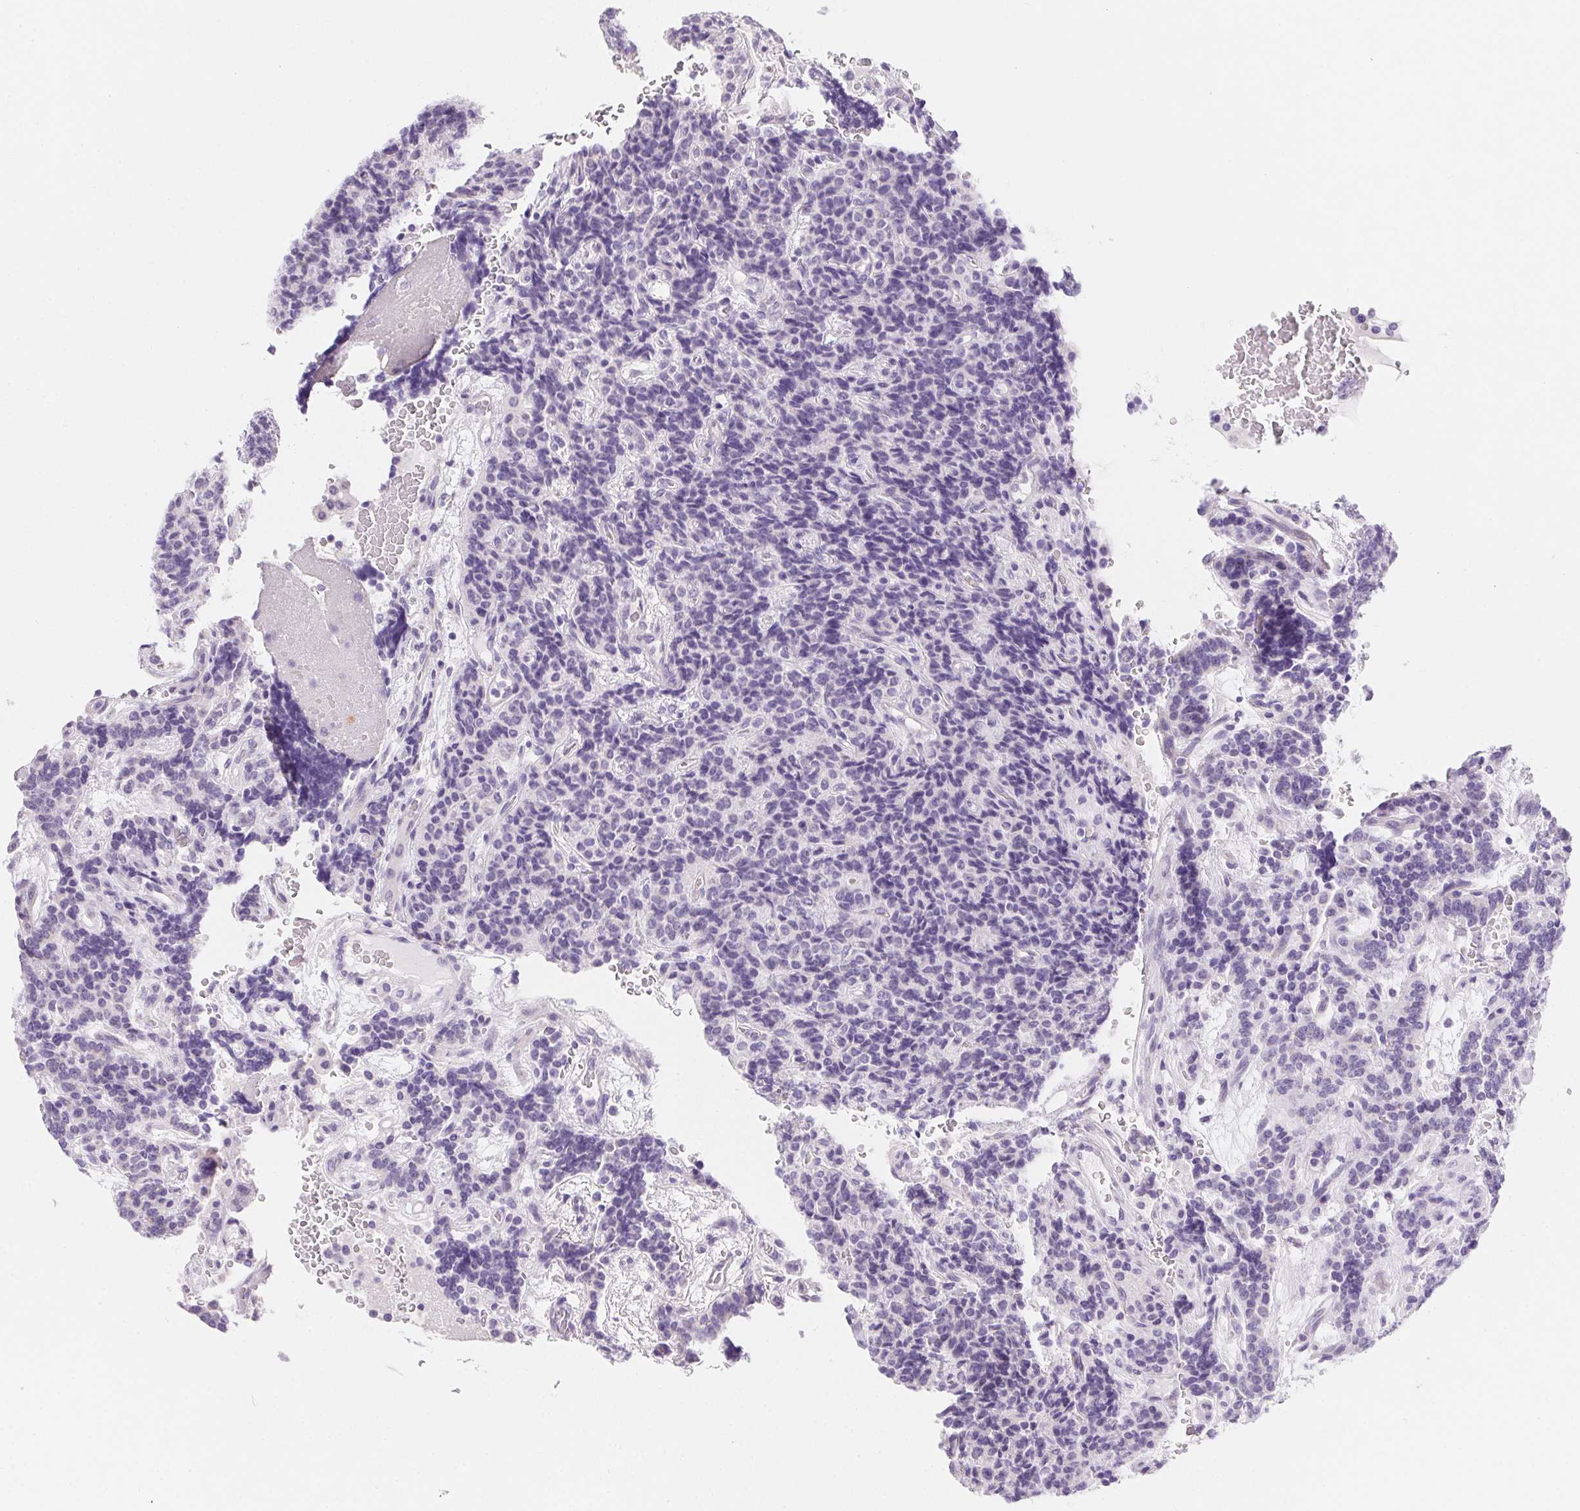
{"staining": {"intensity": "negative", "quantity": "none", "location": "none"}, "tissue": "carcinoid", "cell_type": "Tumor cells", "image_type": "cancer", "snomed": [{"axis": "morphology", "description": "Carcinoid, malignant, NOS"}, {"axis": "topography", "description": "Pancreas"}], "caption": "A photomicrograph of malignant carcinoid stained for a protein displays no brown staining in tumor cells.", "gene": "AQP5", "patient": {"sex": "male", "age": 36}}